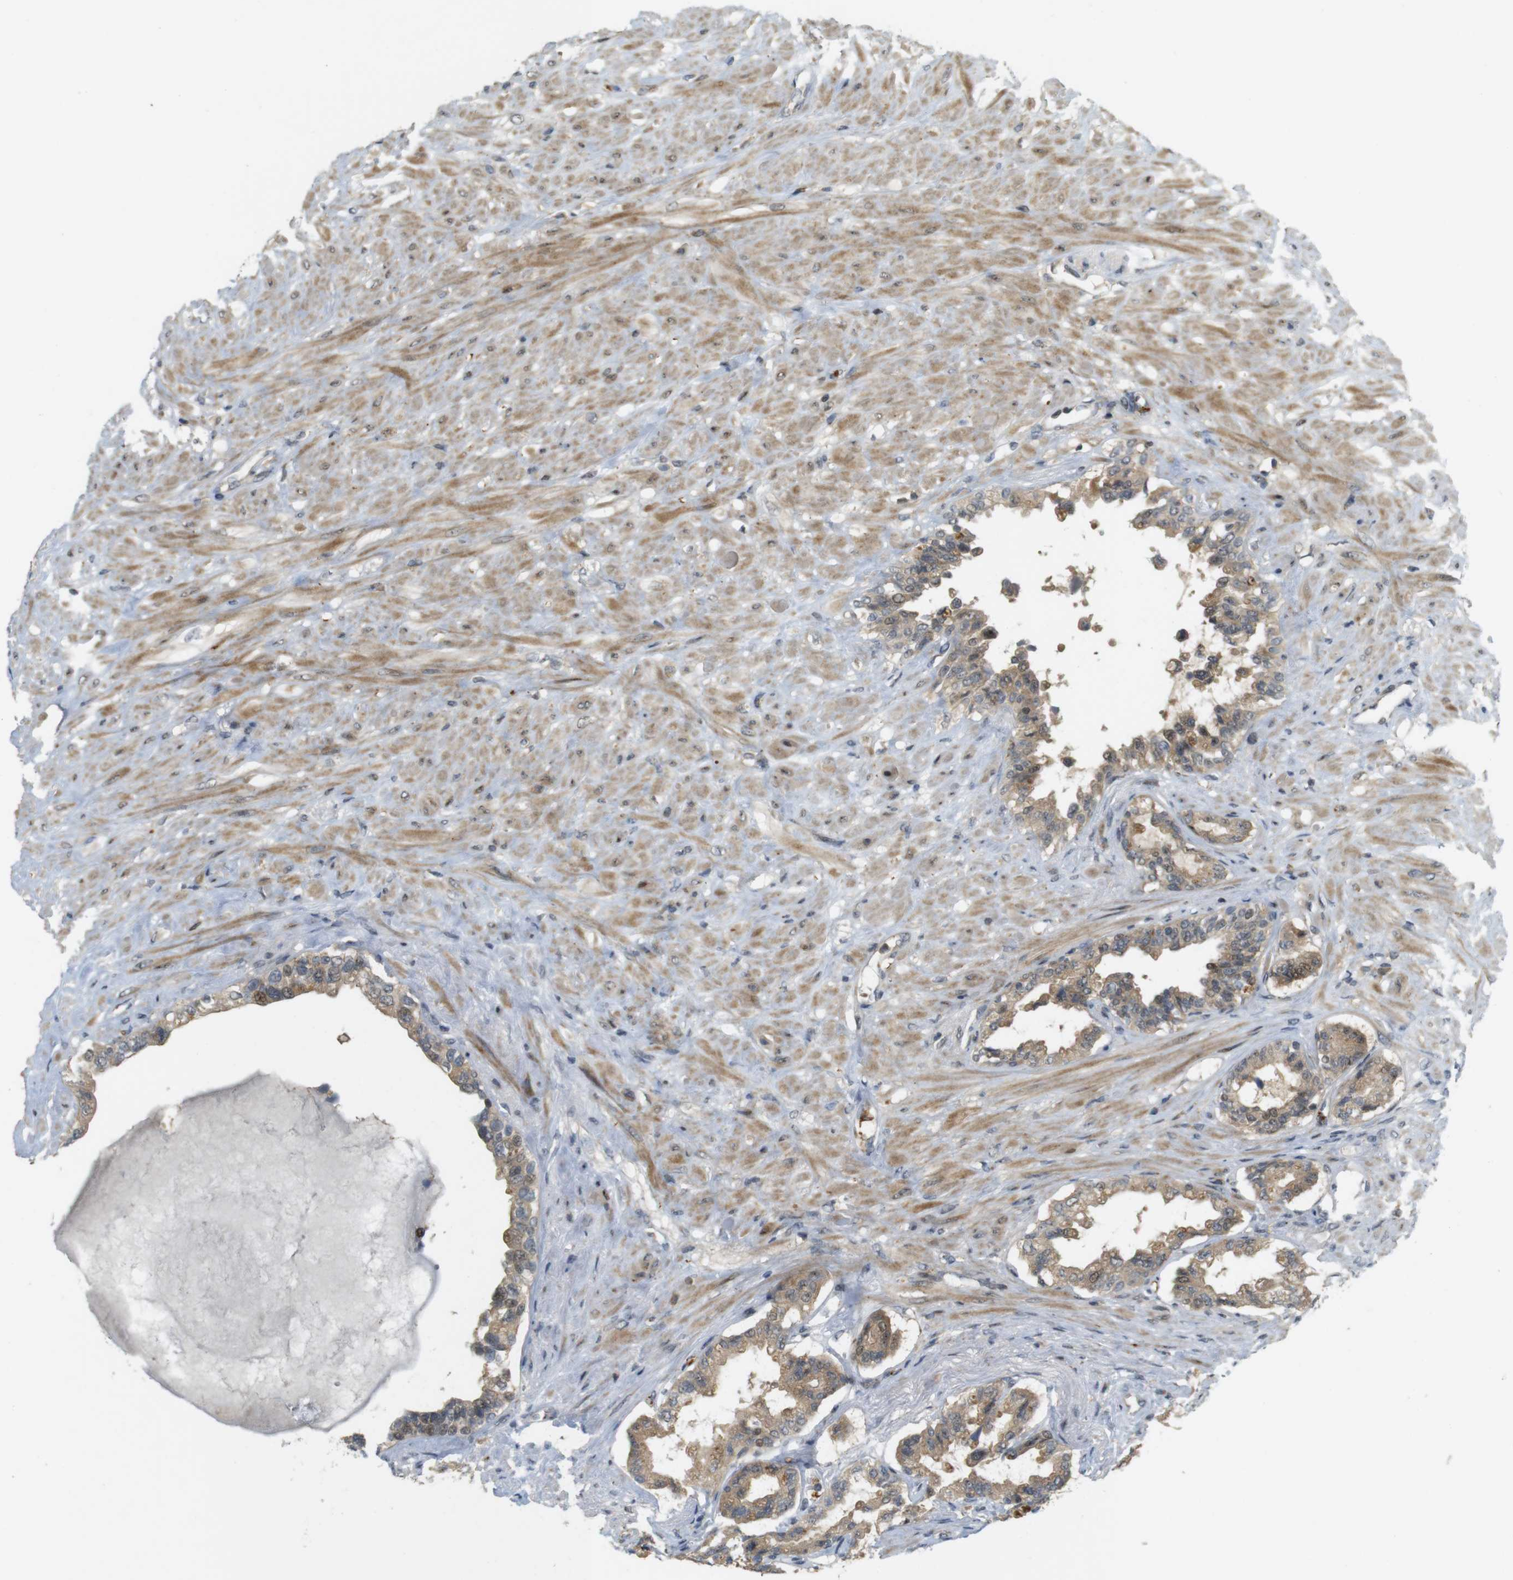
{"staining": {"intensity": "moderate", "quantity": ">75%", "location": "cytoplasmic/membranous"}, "tissue": "seminal vesicle", "cell_type": "Glandular cells", "image_type": "normal", "snomed": [{"axis": "morphology", "description": "Normal tissue, NOS"}, {"axis": "topography", "description": "Seminal veicle"}], "caption": "Brown immunohistochemical staining in unremarkable human seminal vesicle reveals moderate cytoplasmic/membranous expression in approximately >75% of glandular cells. (Stains: DAB in brown, nuclei in blue, Microscopy: brightfield microscopy at high magnification).", "gene": "TMX3", "patient": {"sex": "male", "age": 61}}